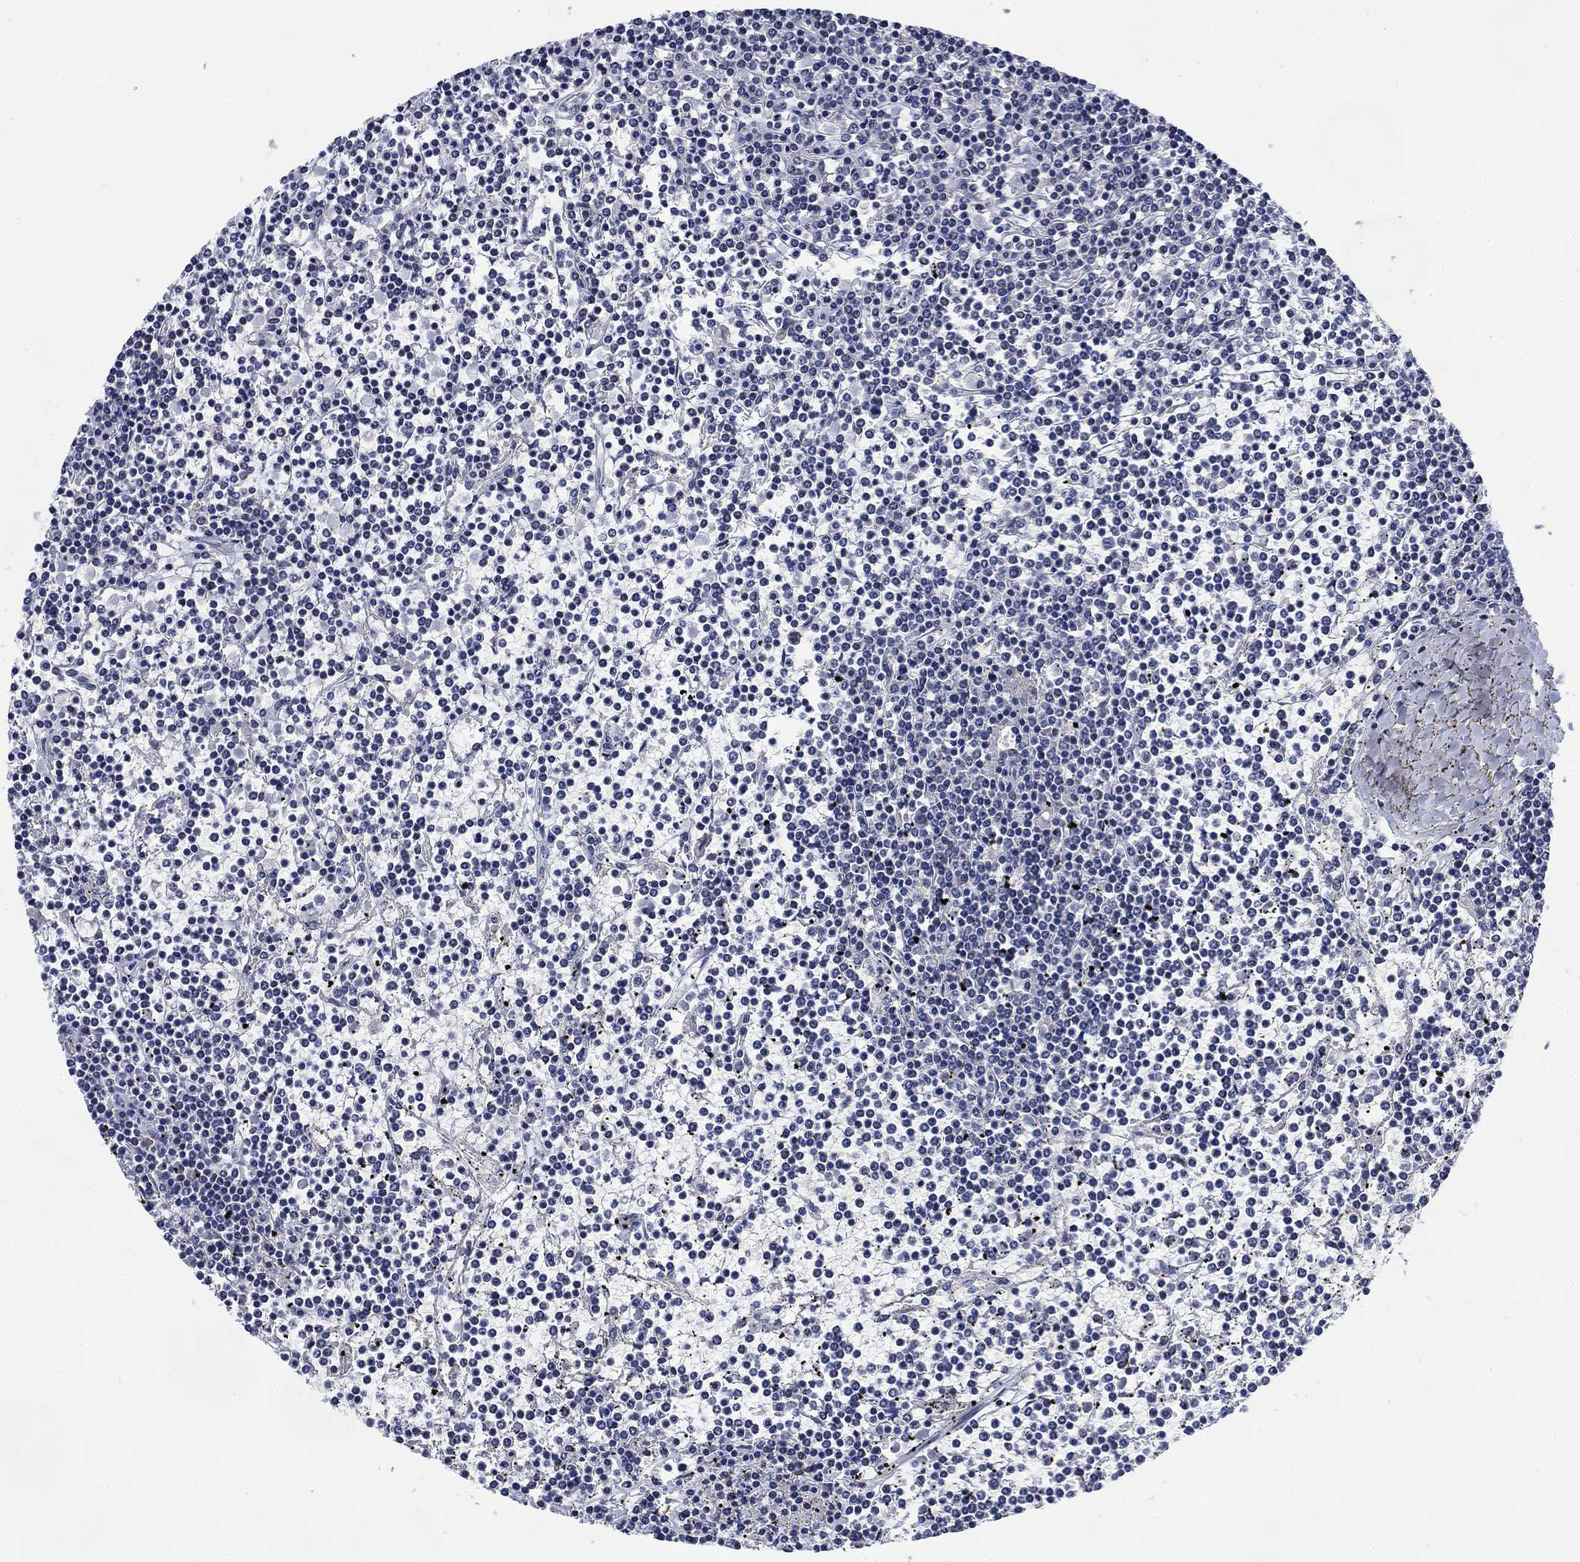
{"staining": {"intensity": "negative", "quantity": "none", "location": "none"}, "tissue": "lymphoma", "cell_type": "Tumor cells", "image_type": "cancer", "snomed": [{"axis": "morphology", "description": "Malignant lymphoma, non-Hodgkin's type, Low grade"}, {"axis": "topography", "description": "Spleen"}], "caption": "Immunohistochemistry of low-grade malignant lymphoma, non-Hodgkin's type displays no staining in tumor cells.", "gene": "DAZL", "patient": {"sex": "female", "age": 19}}